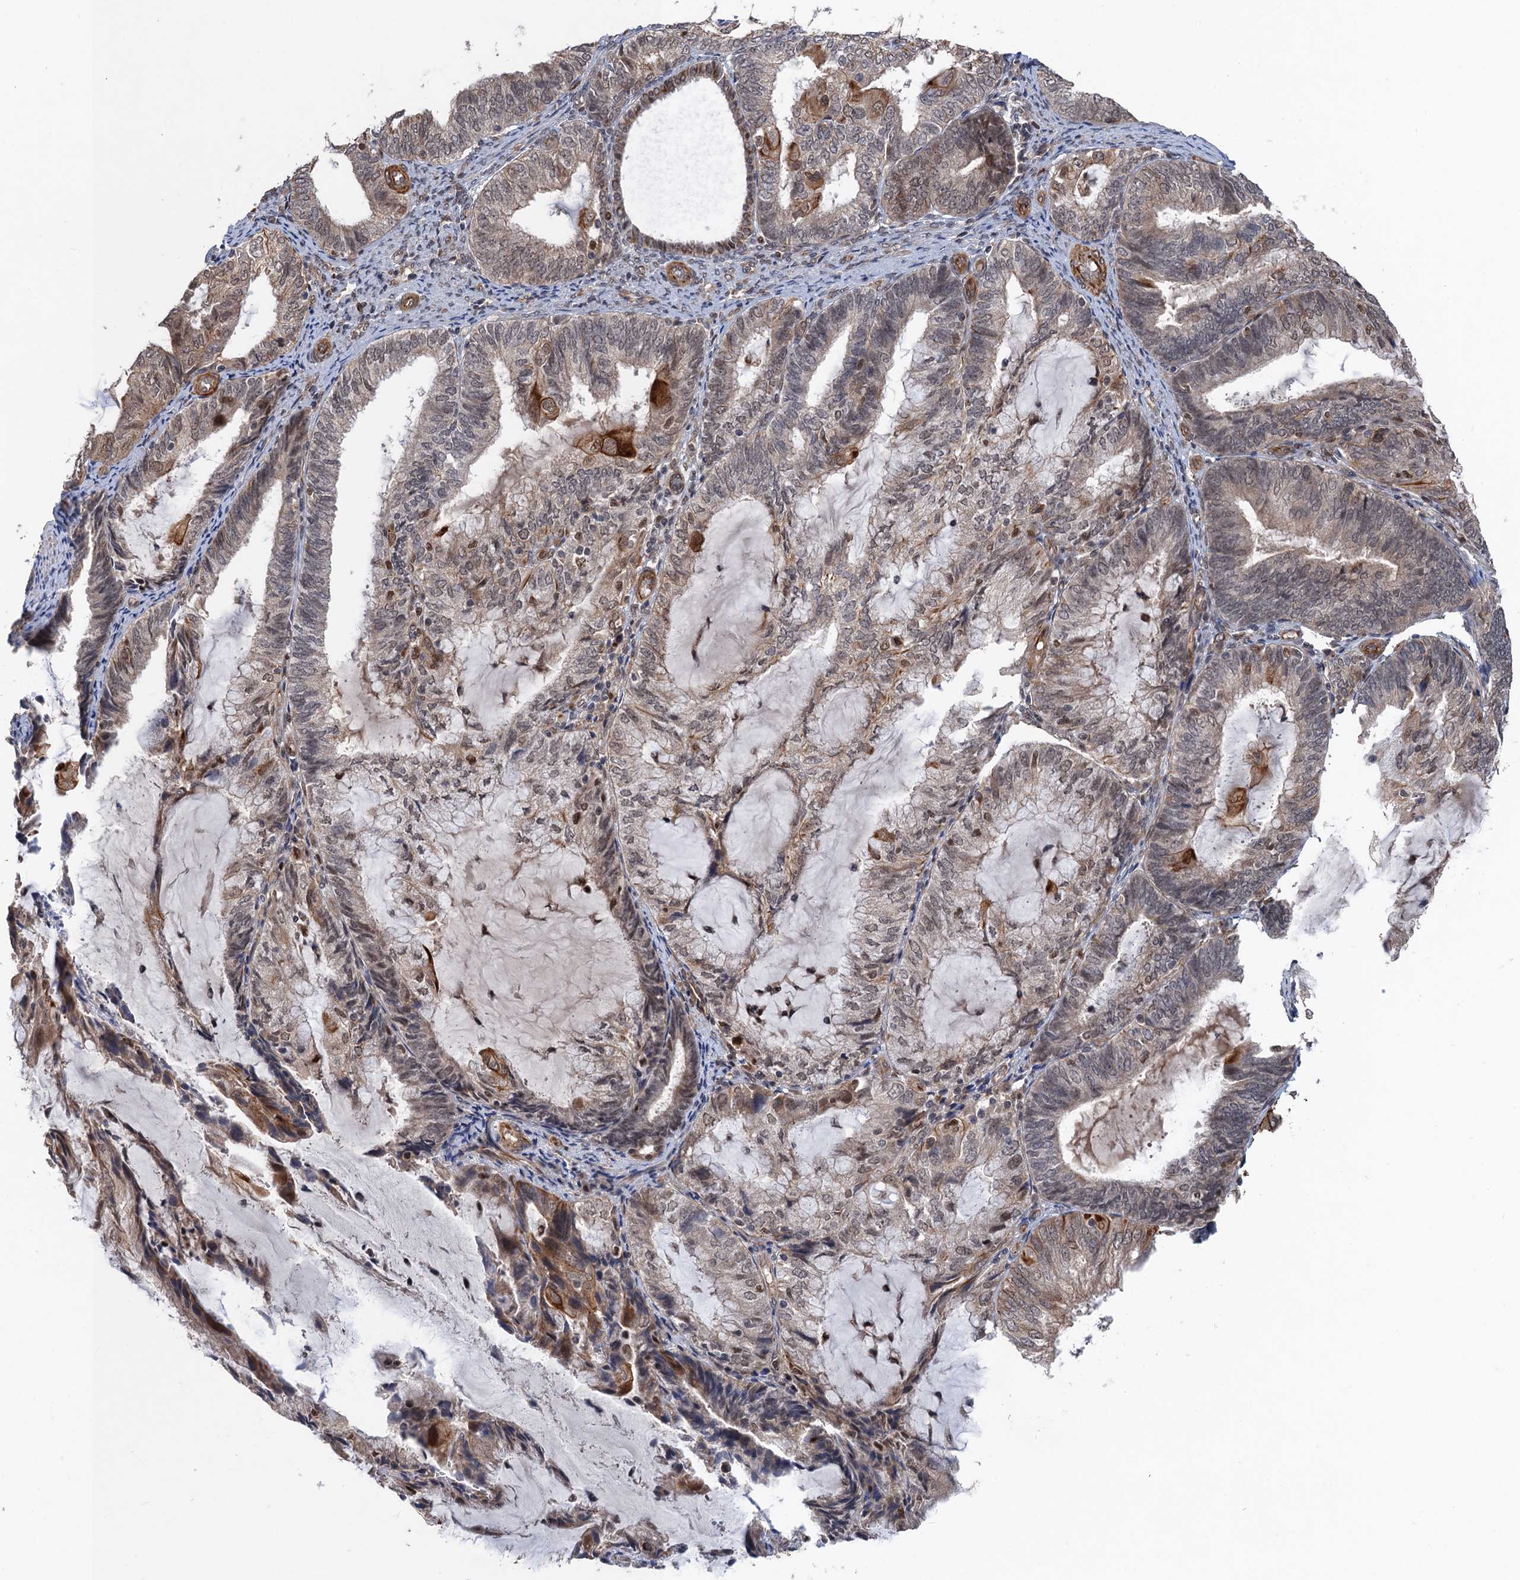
{"staining": {"intensity": "moderate", "quantity": "<25%", "location": "cytoplasmic/membranous"}, "tissue": "endometrial cancer", "cell_type": "Tumor cells", "image_type": "cancer", "snomed": [{"axis": "morphology", "description": "Adenocarcinoma, NOS"}, {"axis": "topography", "description": "Endometrium"}], "caption": "Adenocarcinoma (endometrial) stained with immunohistochemistry (IHC) displays moderate cytoplasmic/membranous positivity in about <25% of tumor cells. The staining was performed using DAB to visualize the protein expression in brown, while the nuclei were stained in blue with hematoxylin (Magnification: 20x).", "gene": "TTC31", "patient": {"sex": "female", "age": 81}}